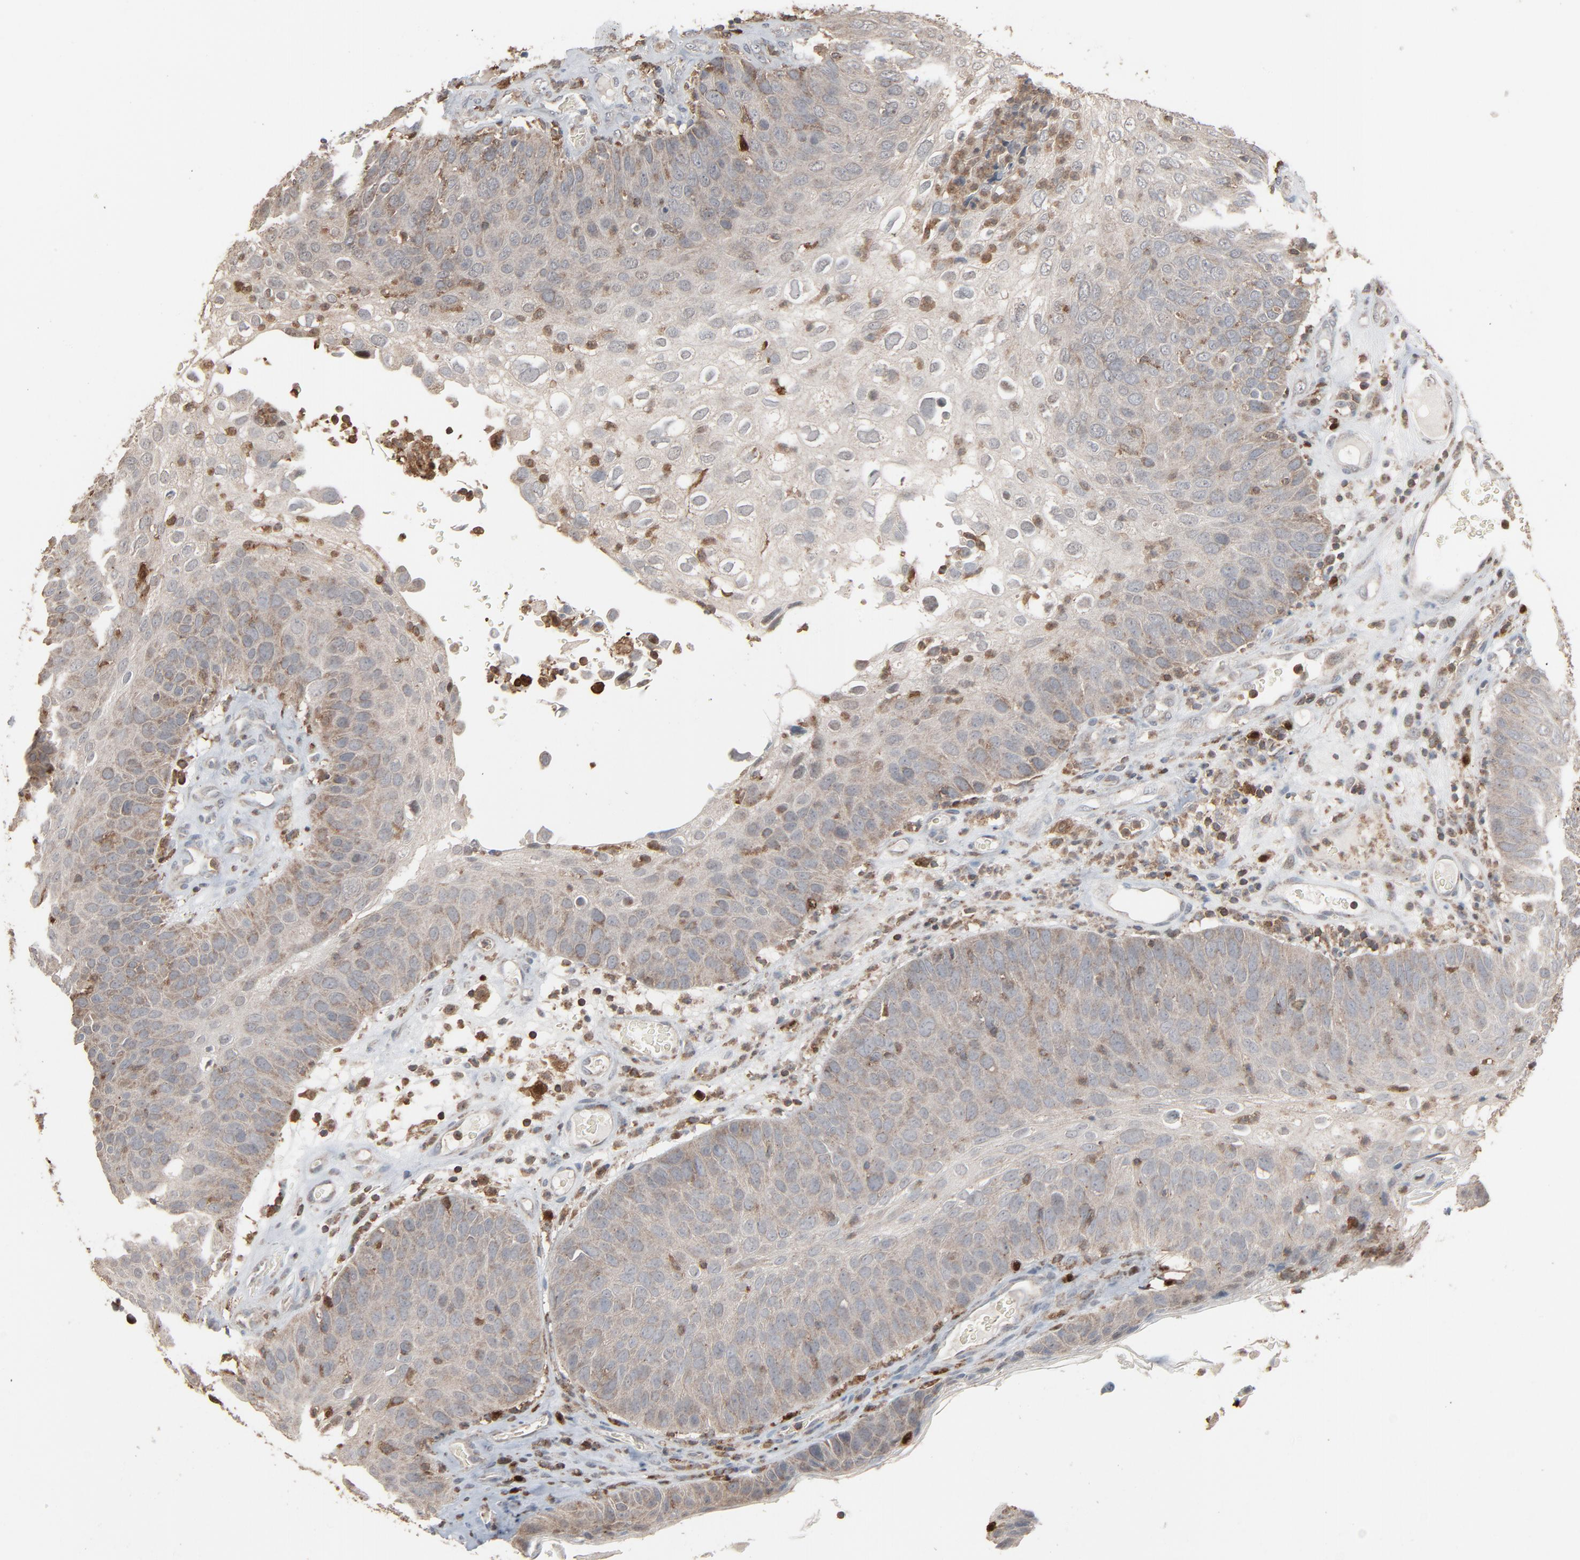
{"staining": {"intensity": "weak", "quantity": "<25%", "location": "cytoplasmic/membranous"}, "tissue": "skin cancer", "cell_type": "Tumor cells", "image_type": "cancer", "snomed": [{"axis": "morphology", "description": "Squamous cell carcinoma, NOS"}, {"axis": "topography", "description": "Skin"}], "caption": "The image shows no significant staining in tumor cells of skin cancer (squamous cell carcinoma).", "gene": "DOCK8", "patient": {"sex": "male", "age": 87}}